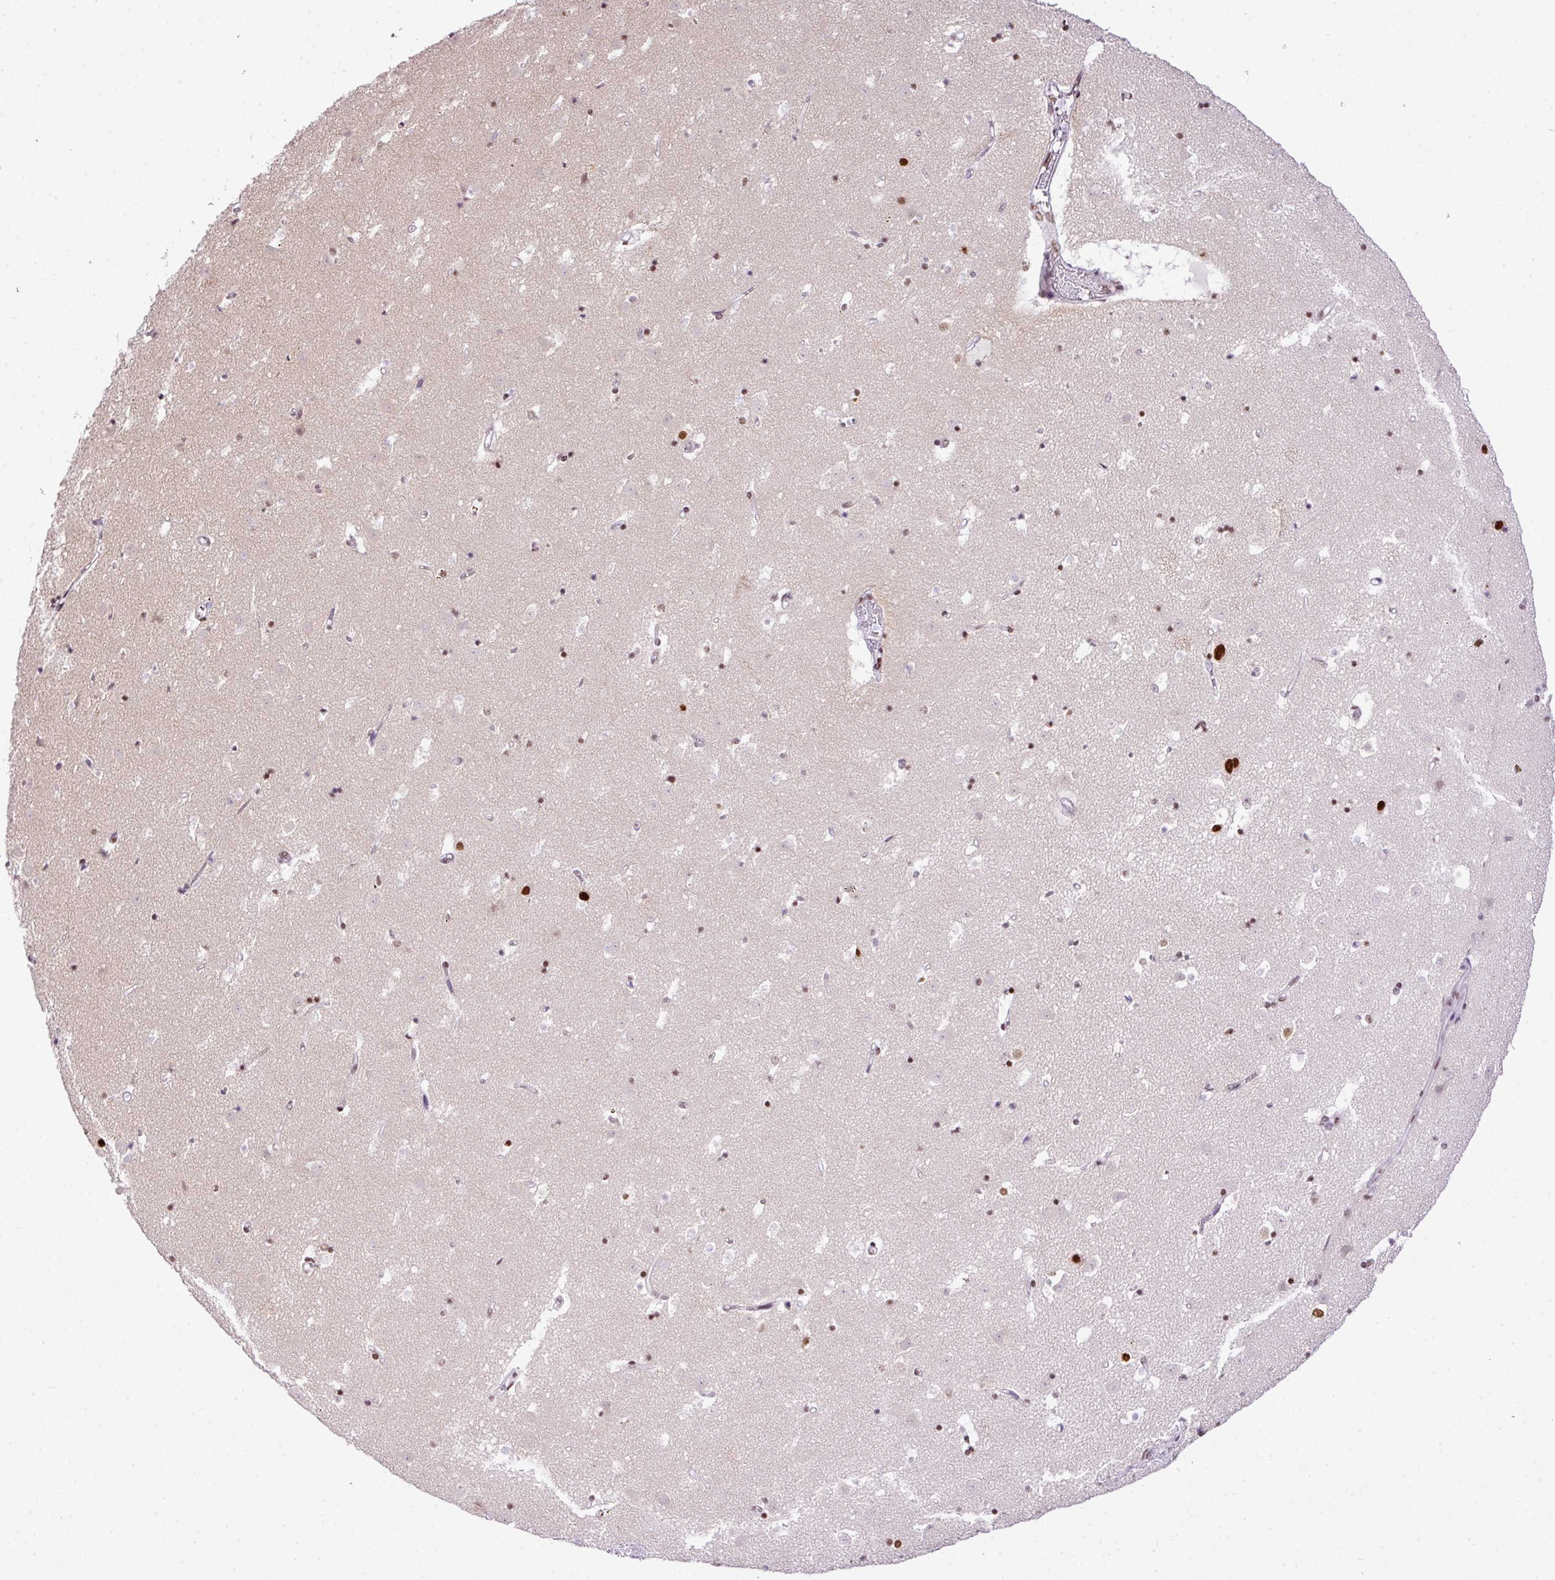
{"staining": {"intensity": "moderate", "quantity": "<25%", "location": "nuclear"}, "tissue": "caudate", "cell_type": "Glial cells", "image_type": "normal", "snomed": [{"axis": "morphology", "description": "Normal tissue, NOS"}, {"axis": "topography", "description": "Lateral ventricle wall"}], "caption": "A high-resolution photomicrograph shows immunohistochemistry staining of benign caudate, which demonstrates moderate nuclear staining in about <25% of glial cells. Immunohistochemistry (ihc) stains the protein in brown and the nuclei are stained blue.", "gene": "RARG", "patient": {"sex": "male", "age": 58}}